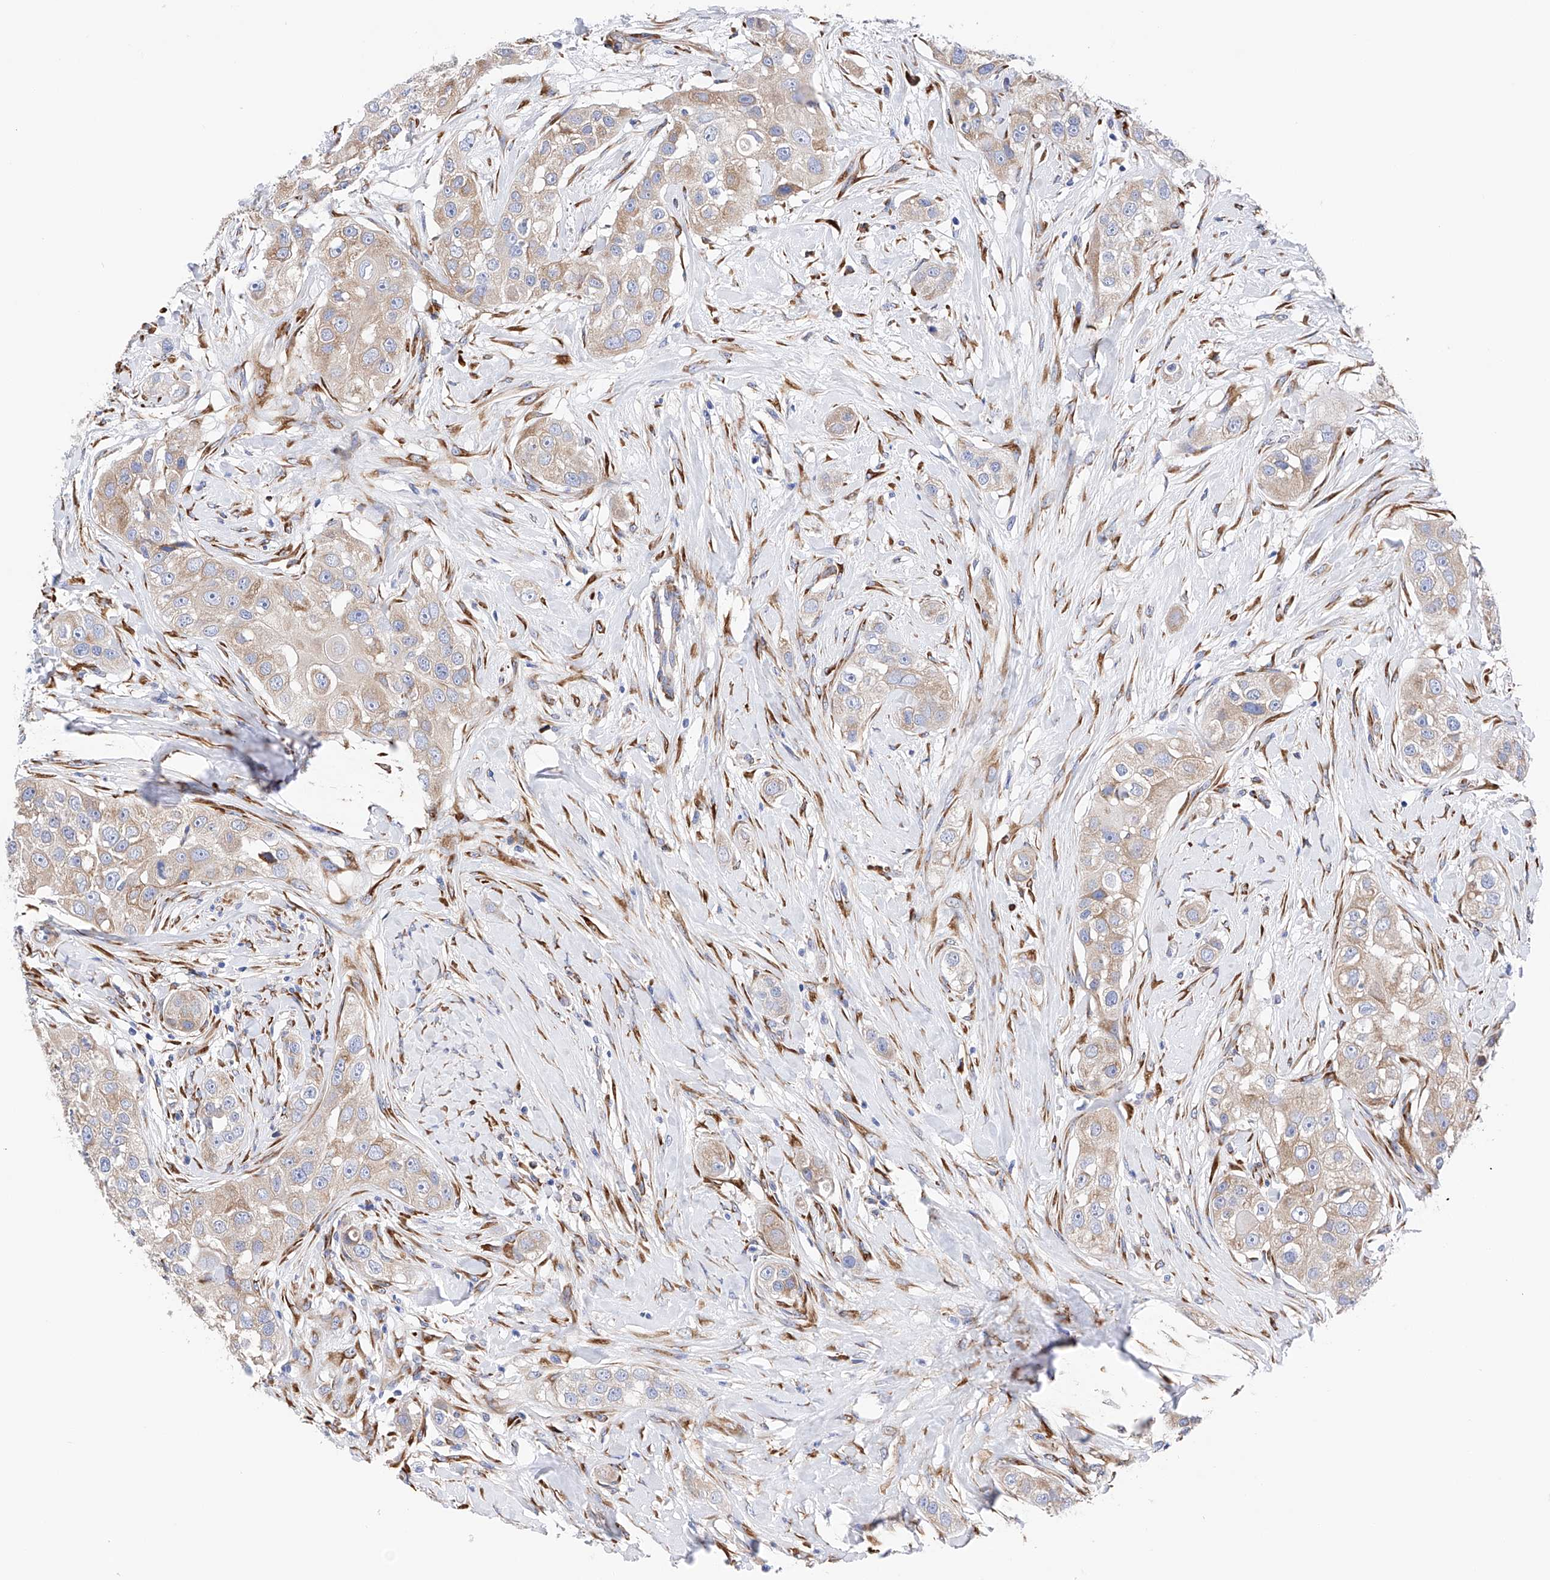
{"staining": {"intensity": "weak", "quantity": "25%-75%", "location": "cytoplasmic/membranous"}, "tissue": "head and neck cancer", "cell_type": "Tumor cells", "image_type": "cancer", "snomed": [{"axis": "morphology", "description": "Normal tissue, NOS"}, {"axis": "morphology", "description": "Squamous cell carcinoma, NOS"}, {"axis": "topography", "description": "Skeletal muscle"}, {"axis": "topography", "description": "Head-Neck"}], "caption": "Squamous cell carcinoma (head and neck) stained with DAB immunohistochemistry reveals low levels of weak cytoplasmic/membranous positivity in about 25%-75% of tumor cells.", "gene": "PDIA5", "patient": {"sex": "male", "age": 51}}